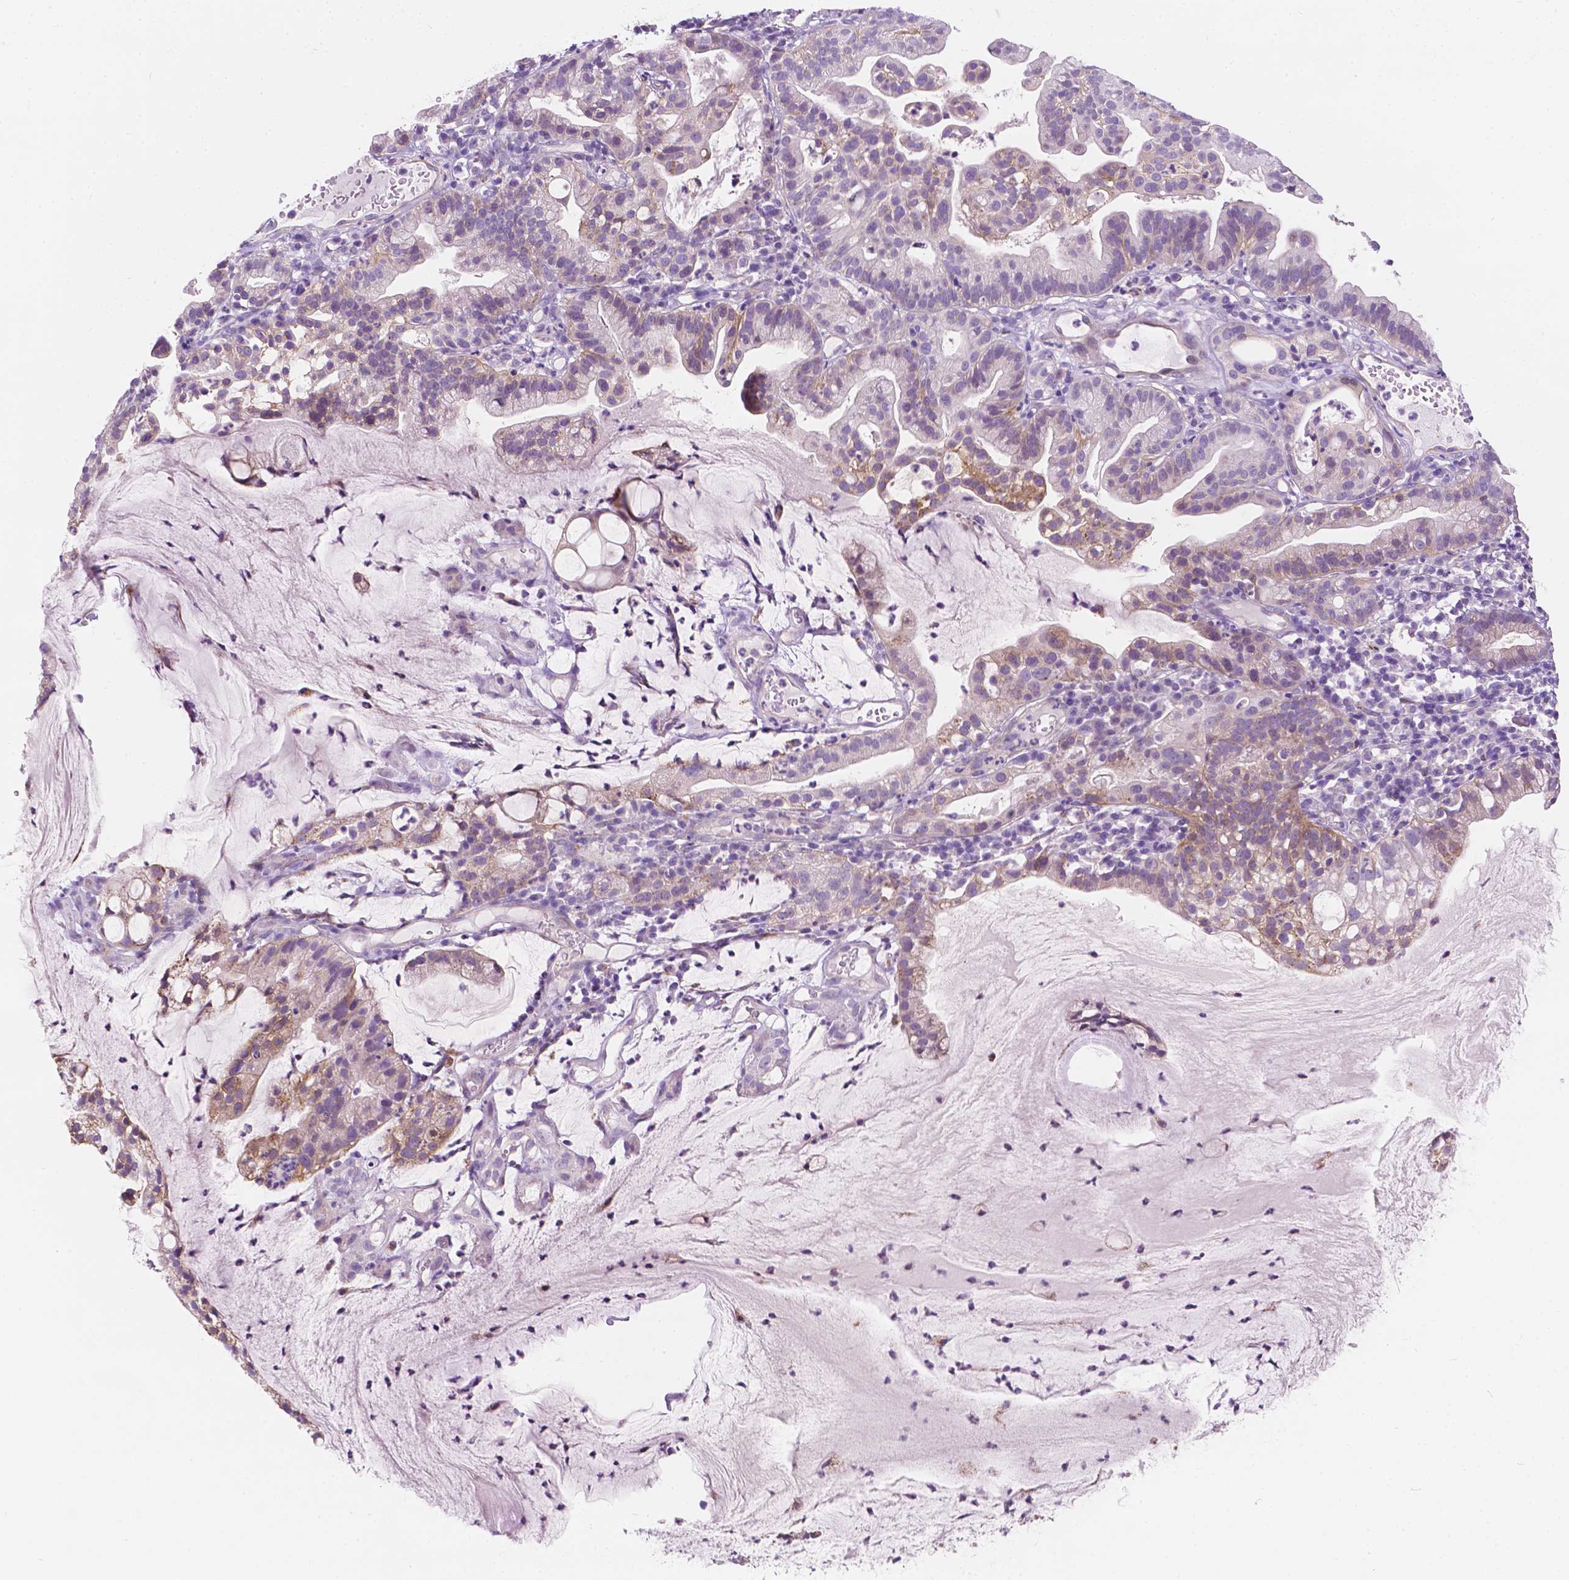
{"staining": {"intensity": "weak", "quantity": "25%-75%", "location": "cytoplasmic/membranous"}, "tissue": "cervical cancer", "cell_type": "Tumor cells", "image_type": "cancer", "snomed": [{"axis": "morphology", "description": "Adenocarcinoma, NOS"}, {"axis": "topography", "description": "Cervix"}], "caption": "Protein expression analysis of cervical cancer (adenocarcinoma) demonstrates weak cytoplasmic/membranous expression in about 25%-75% of tumor cells.", "gene": "NOS1AP", "patient": {"sex": "female", "age": 41}}